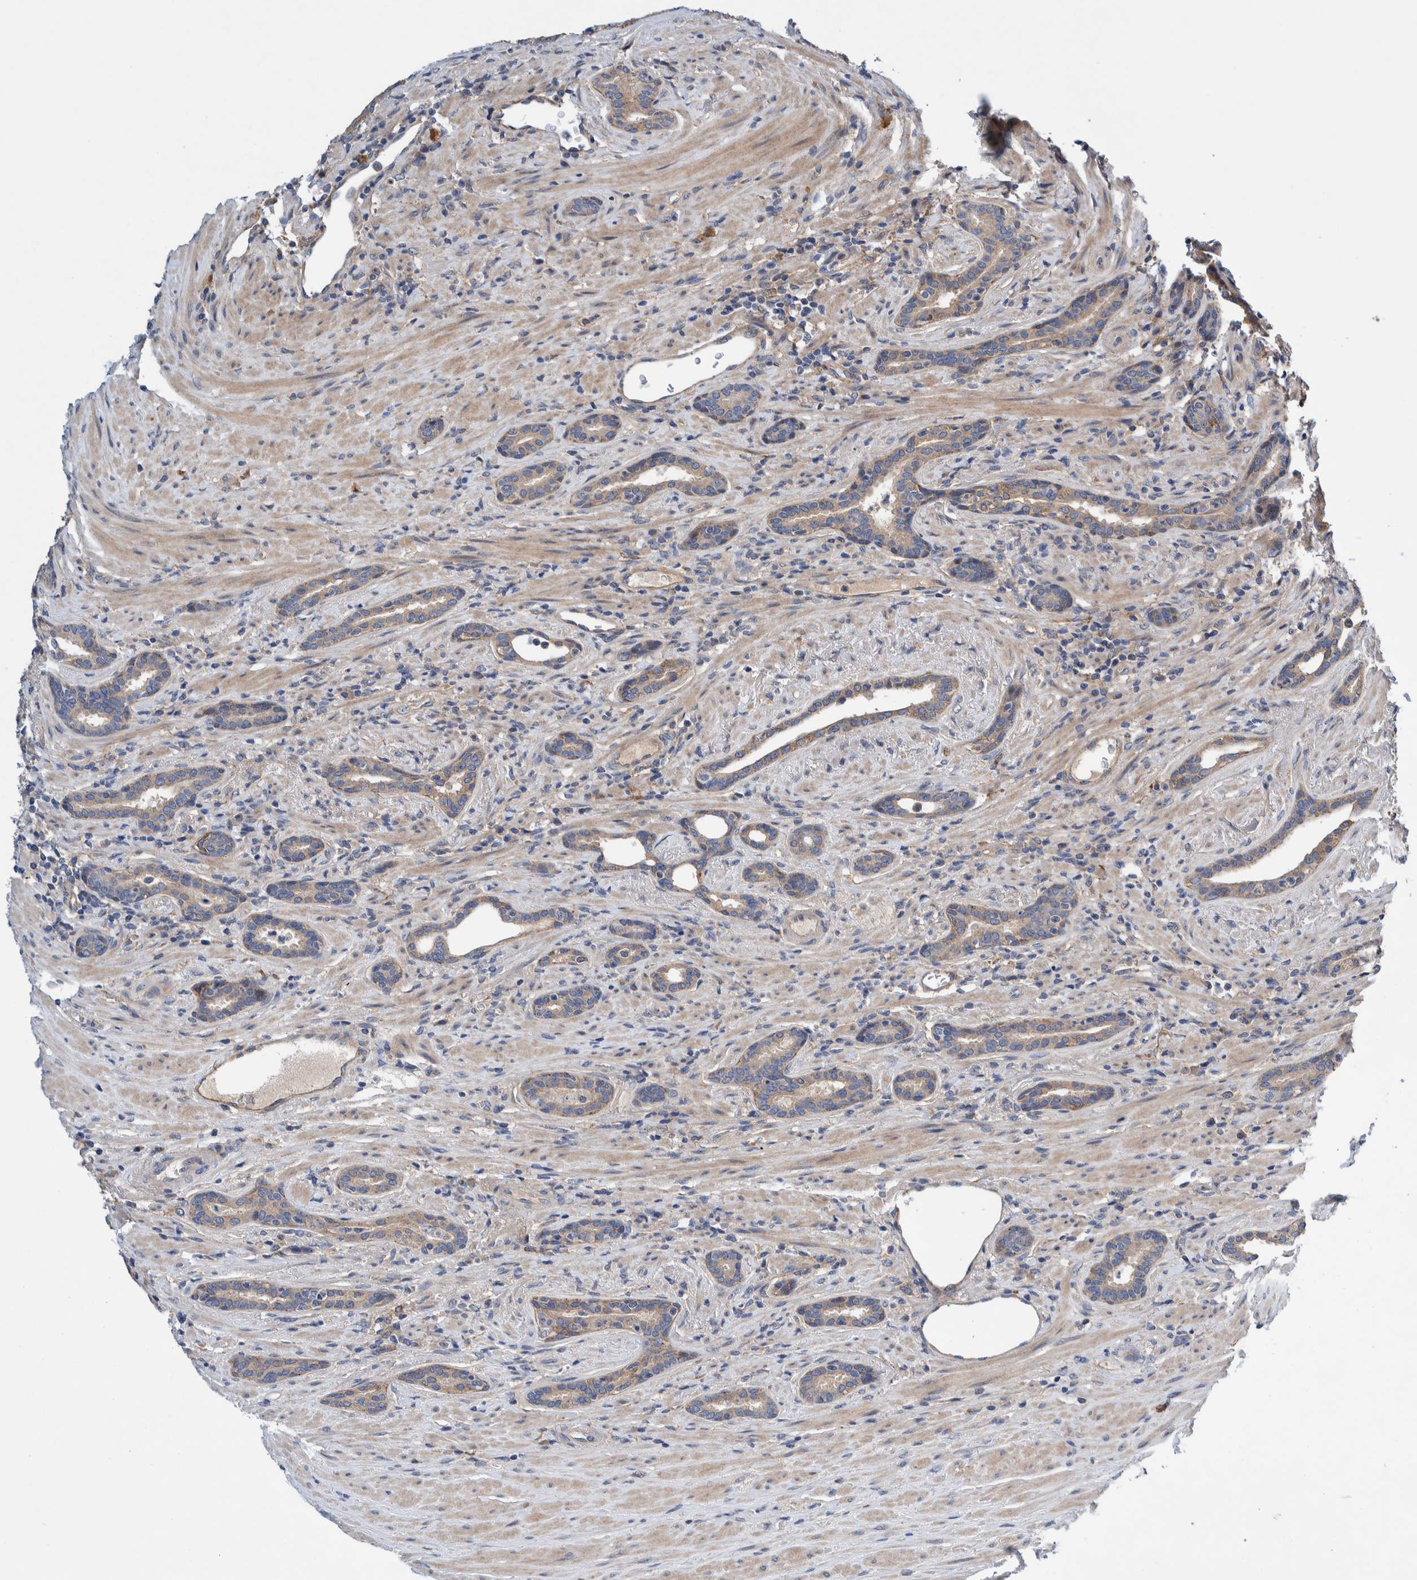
{"staining": {"intensity": "weak", "quantity": ">75%", "location": "cytoplasmic/membranous"}, "tissue": "prostate cancer", "cell_type": "Tumor cells", "image_type": "cancer", "snomed": [{"axis": "morphology", "description": "Adenocarcinoma, High grade"}, {"axis": "topography", "description": "Prostate"}], "caption": "The histopathology image exhibits staining of adenocarcinoma (high-grade) (prostate), revealing weak cytoplasmic/membranous protein positivity (brown color) within tumor cells.", "gene": "PIK3R6", "patient": {"sex": "male", "age": 71}}